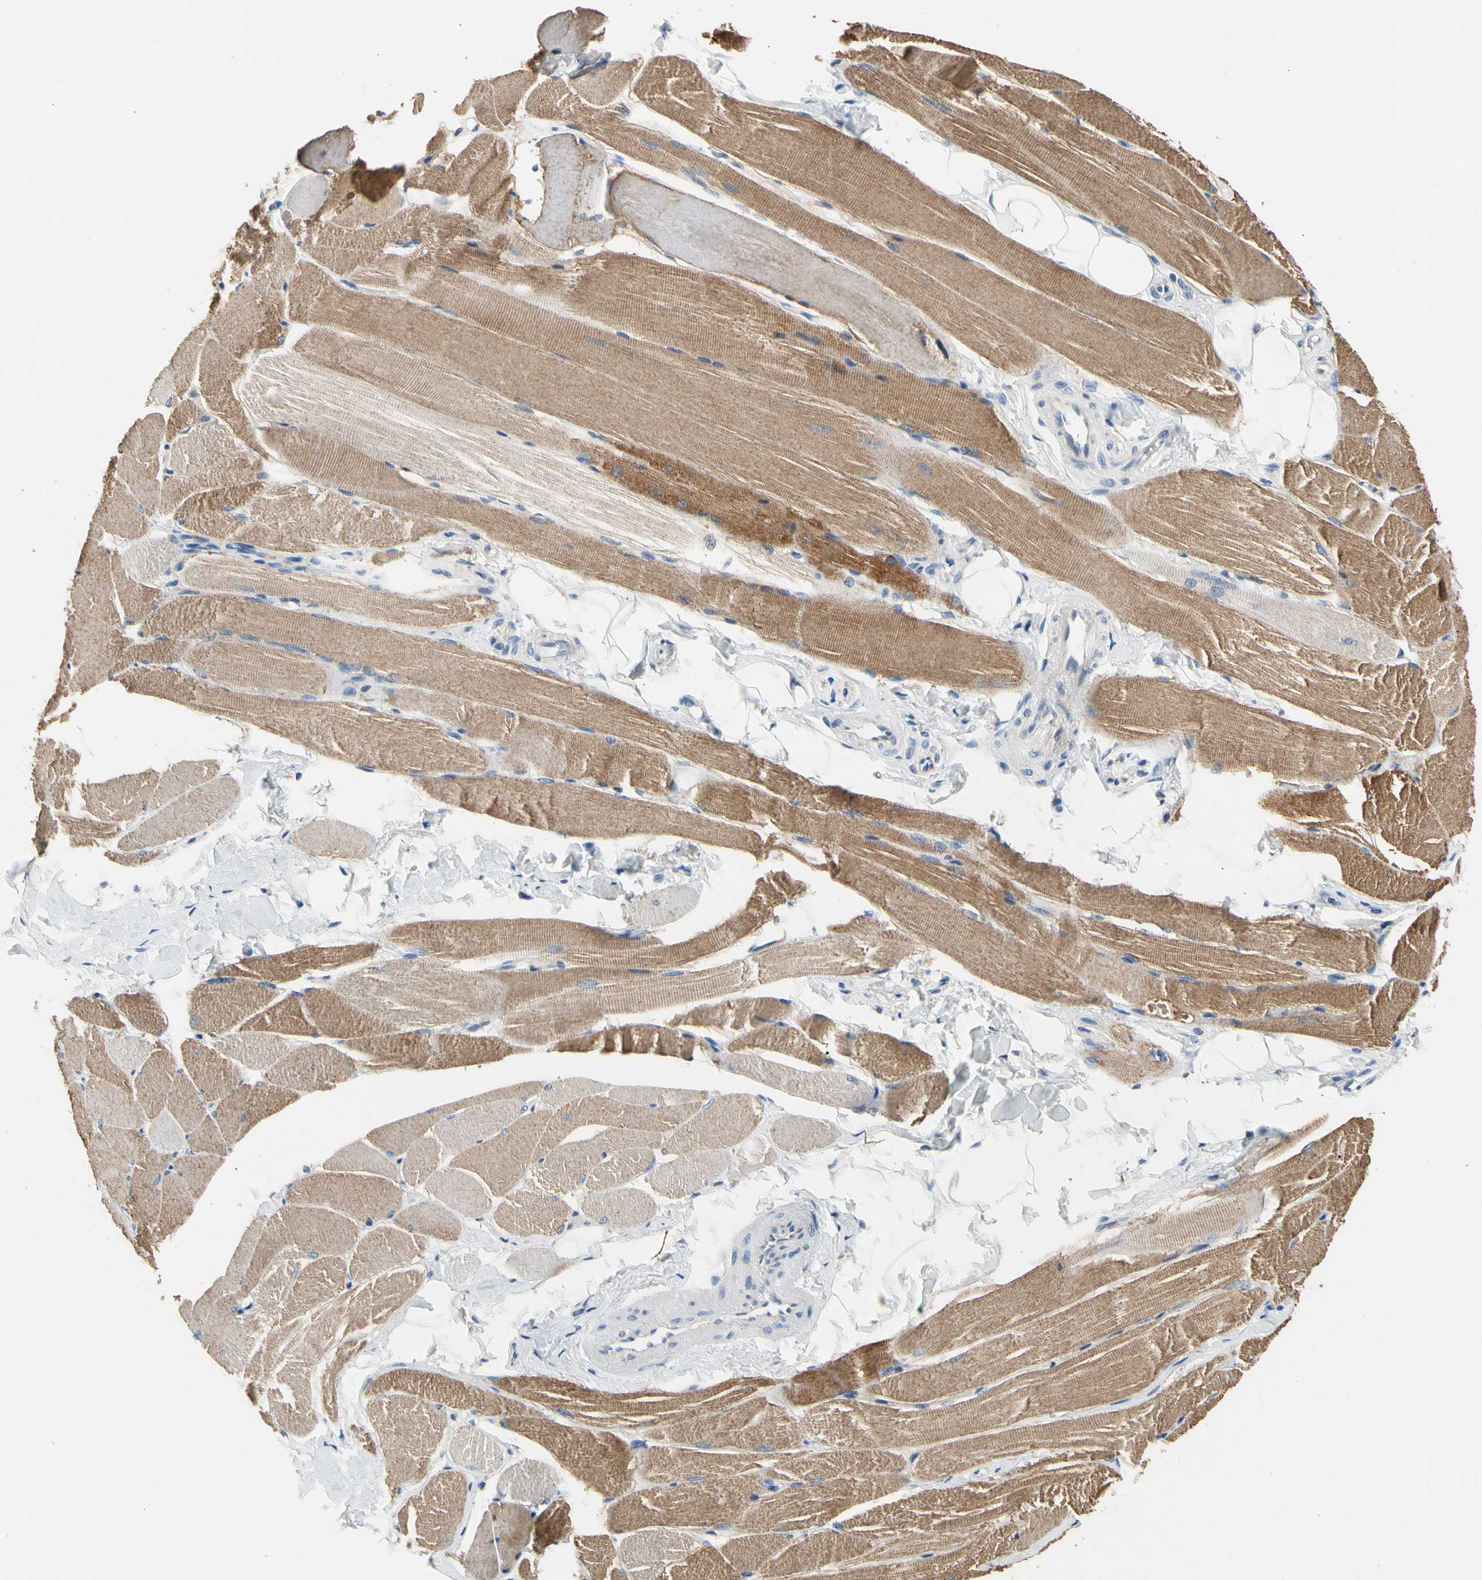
{"staining": {"intensity": "moderate", "quantity": ">75%", "location": "cytoplasmic/membranous"}, "tissue": "skeletal muscle", "cell_type": "Myocytes", "image_type": "normal", "snomed": [{"axis": "morphology", "description": "Normal tissue, NOS"}, {"axis": "topography", "description": "Skeletal muscle"}, {"axis": "topography", "description": "Peripheral nerve tissue"}], "caption": "Brown immunohistochemical staining in normal human skeletal muscle shows moderate cytoplasmic/membranous staining in about >75% of myocytes. Ihc stains the protein in brown and the nuclei are stained blue.", "gene": "CA14", "patient": {"sex": "female", "age": 84}}